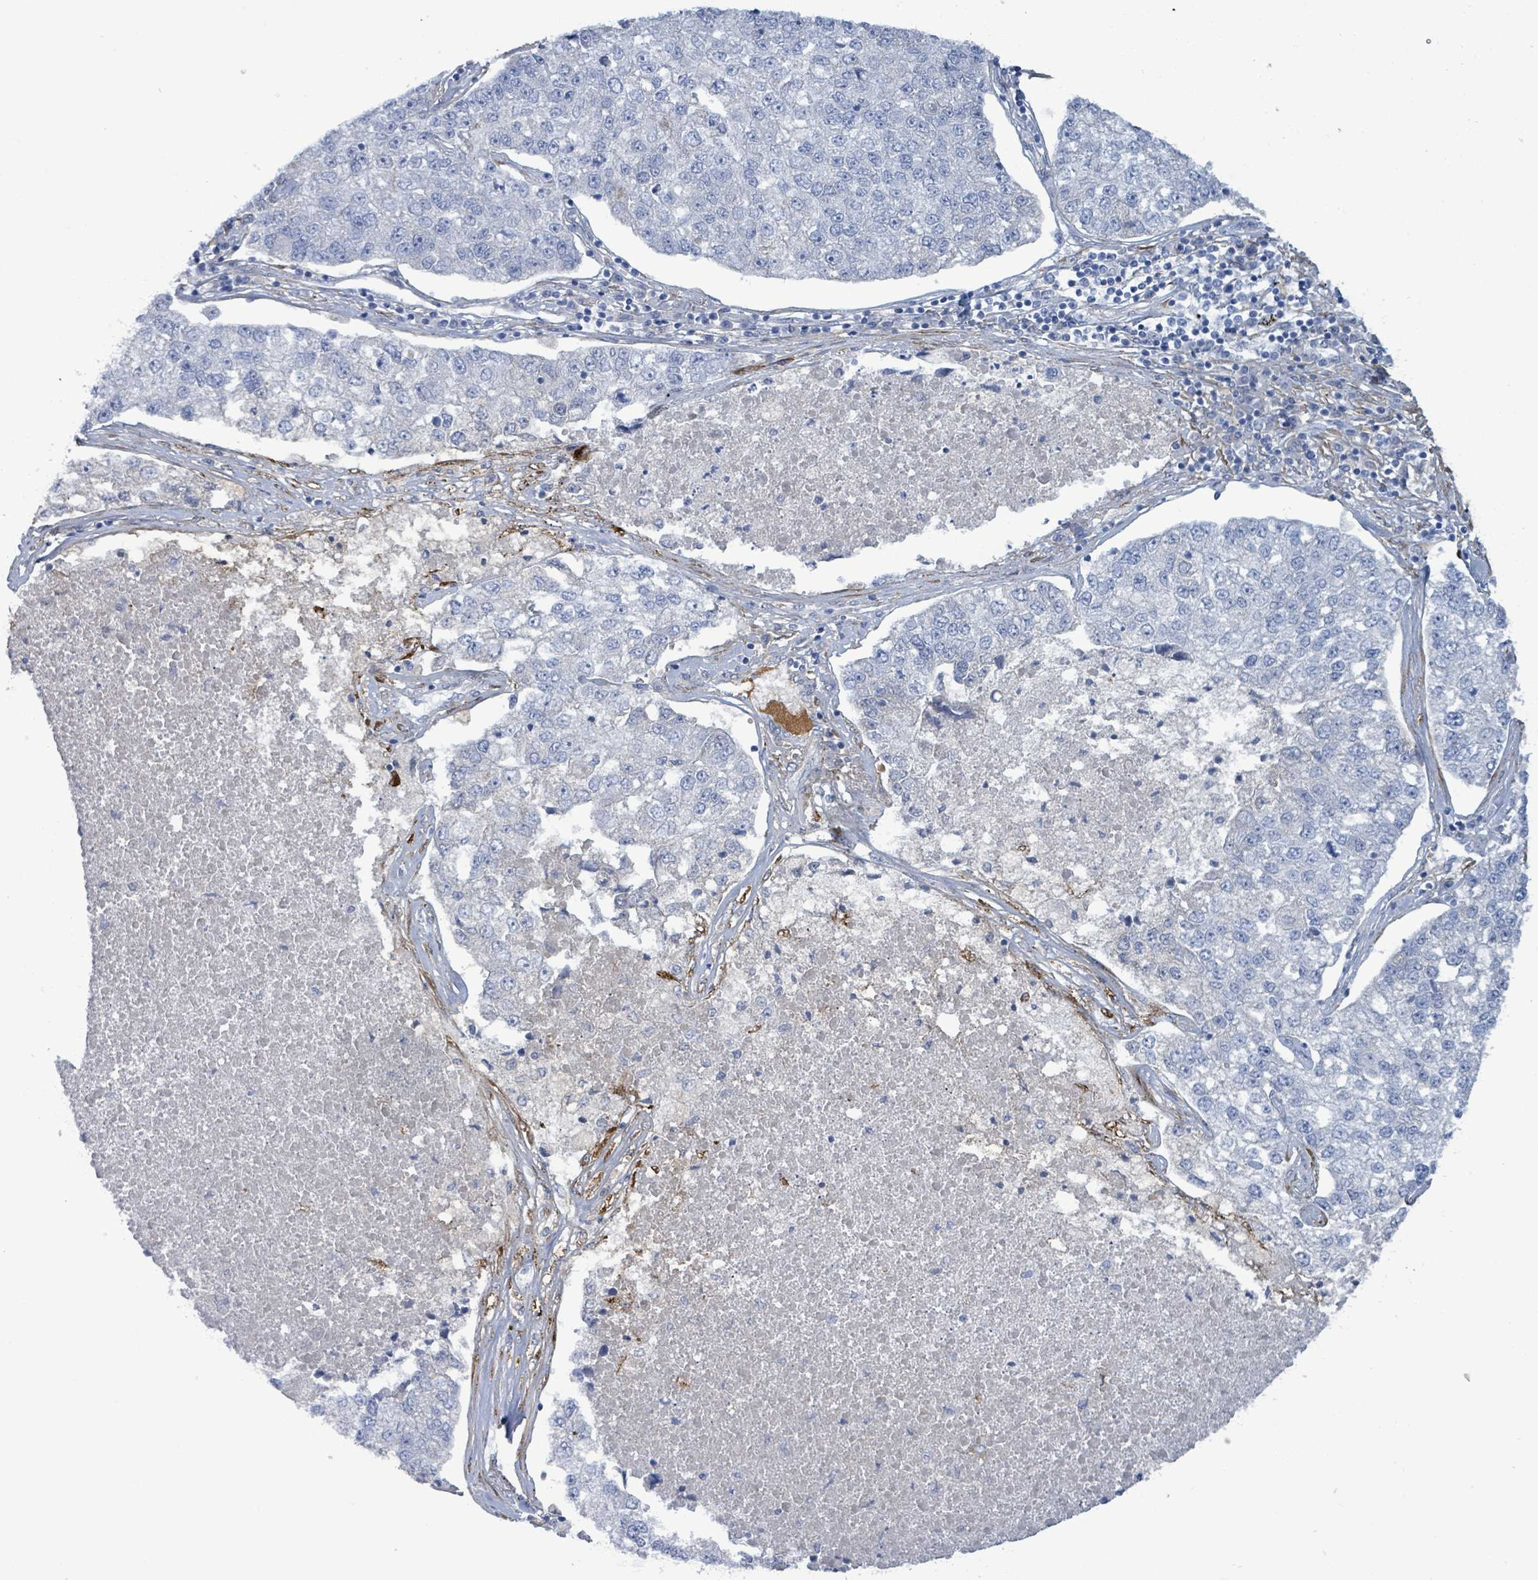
{"staining": {"intensity": "negative", "quantity": "none", "location": "none"}, "tissue": "lung cancer", "cell_type": "Tumor cells", "image_type": "cancer", "snomed": [{"axis": "morphology", "description": "Adenocarcinoma, NOS"}, {"axis": "topography", "description": "Lung"}], "caption": "Human adenocarcinoma (lung) stained for a protein using immunohistochemistry reveals no expression in tumor cells.", "gene": "DMRTC1B", "patient": {"sex": "male", "age": 49}}